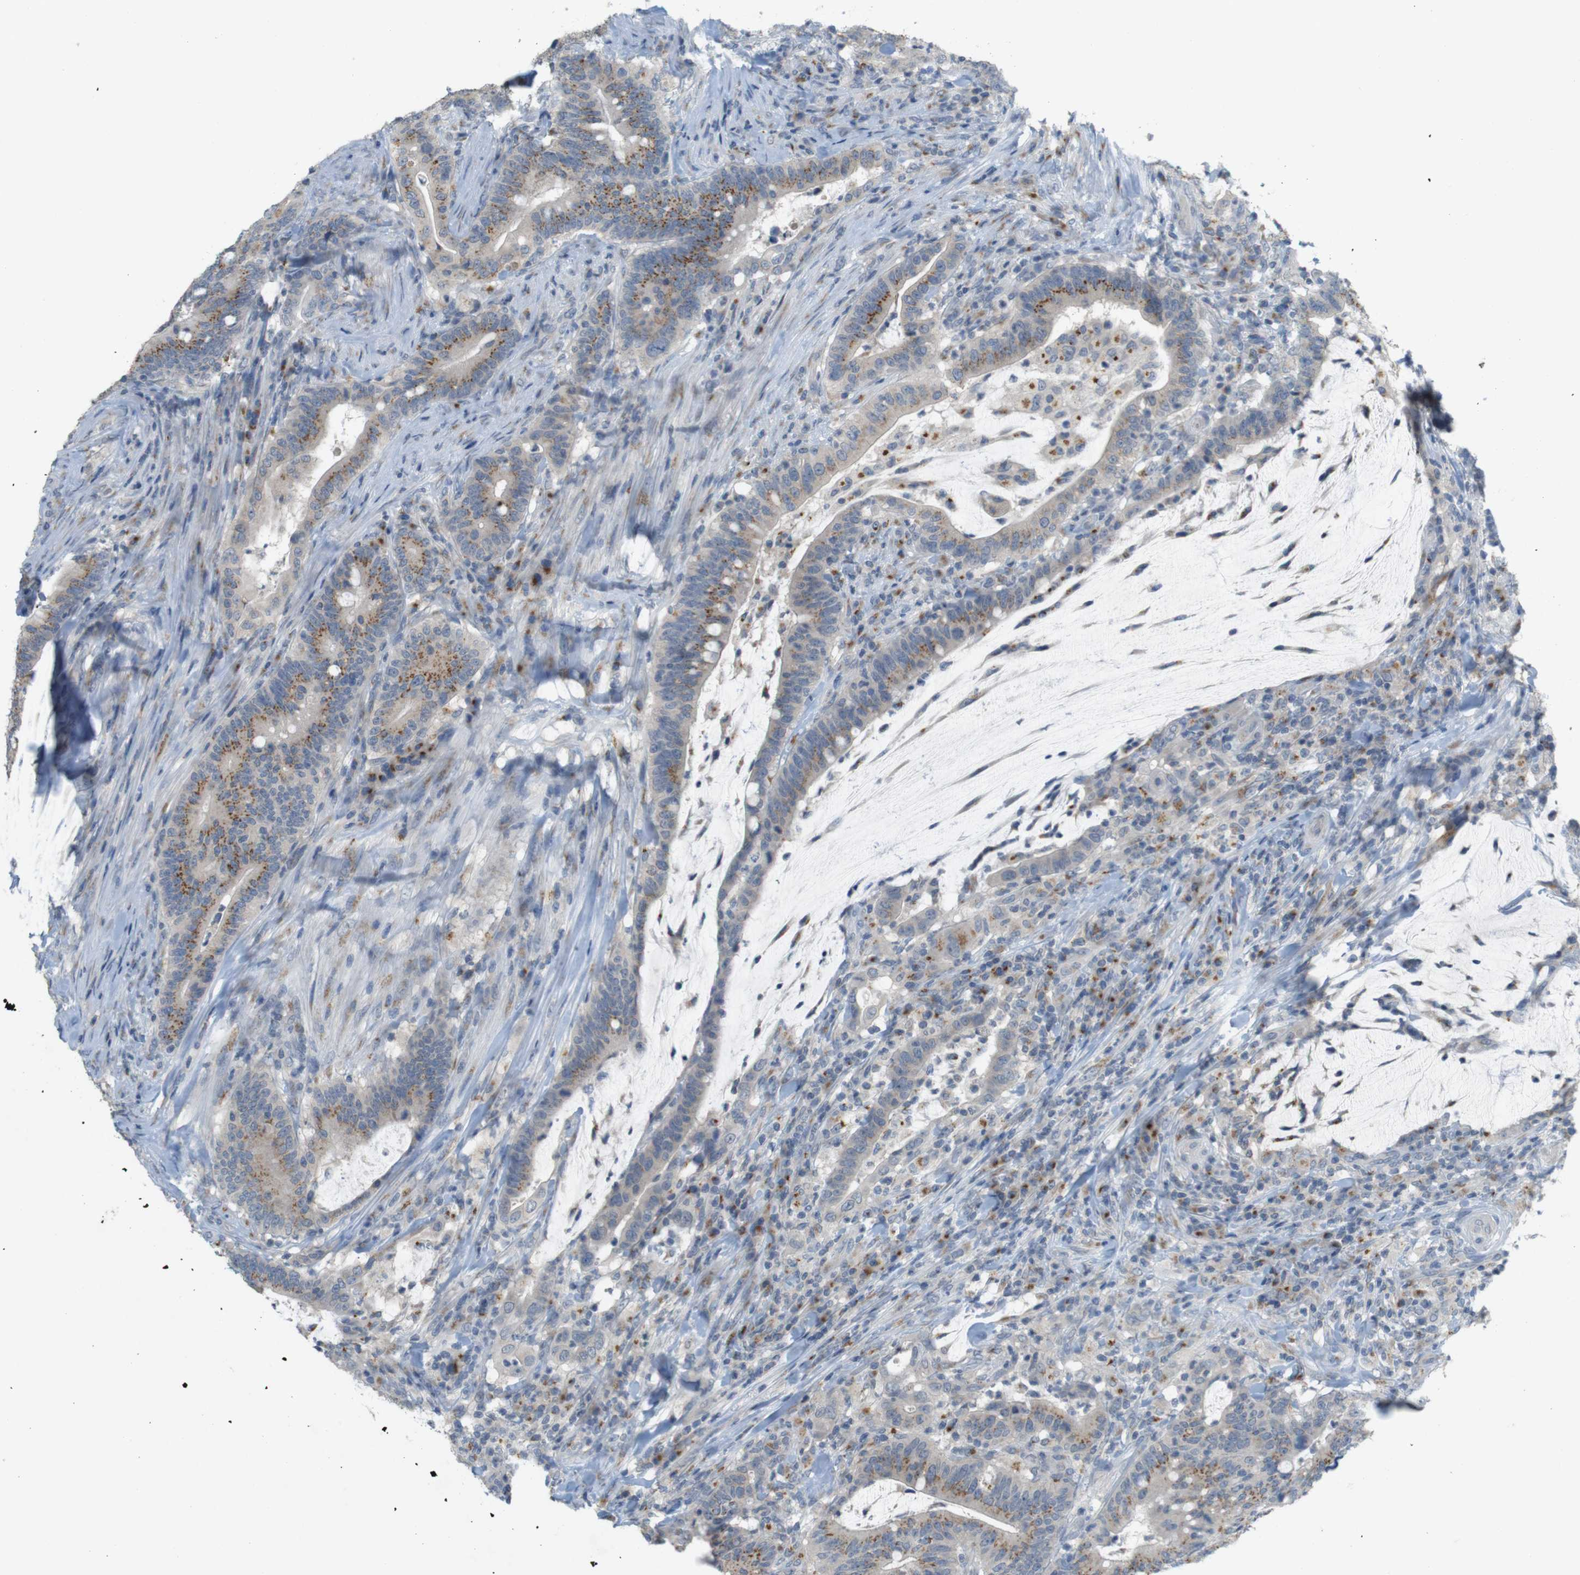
{"staining": {"intensity": "moderate", "quantity": ">75%", "location": "cytoplasmic/membranous"}, "tissue": "colorectal cancer", "cell_type": "Tumor cells", "image_type": "cancer", "snomed": [{"axis": "morphology", "description": "Normal tissue, NOS"}, {"axis": "morphology", "description": "Adenocarcinoma, NOS"}, {"axis": "topography", "description": "Colon"}], "caption": "This photomicrograph reveals colorectal cancer (adenocarcinoma) stained with immunohistochemistry to label a protein in brown. The cytoplasmic/membranous of tumor cells show moderate positivity for the protein. Nuclei are counter-stained blue.", "gene": "YIPF3", "patient": {"sex": "female", "age": 66}}